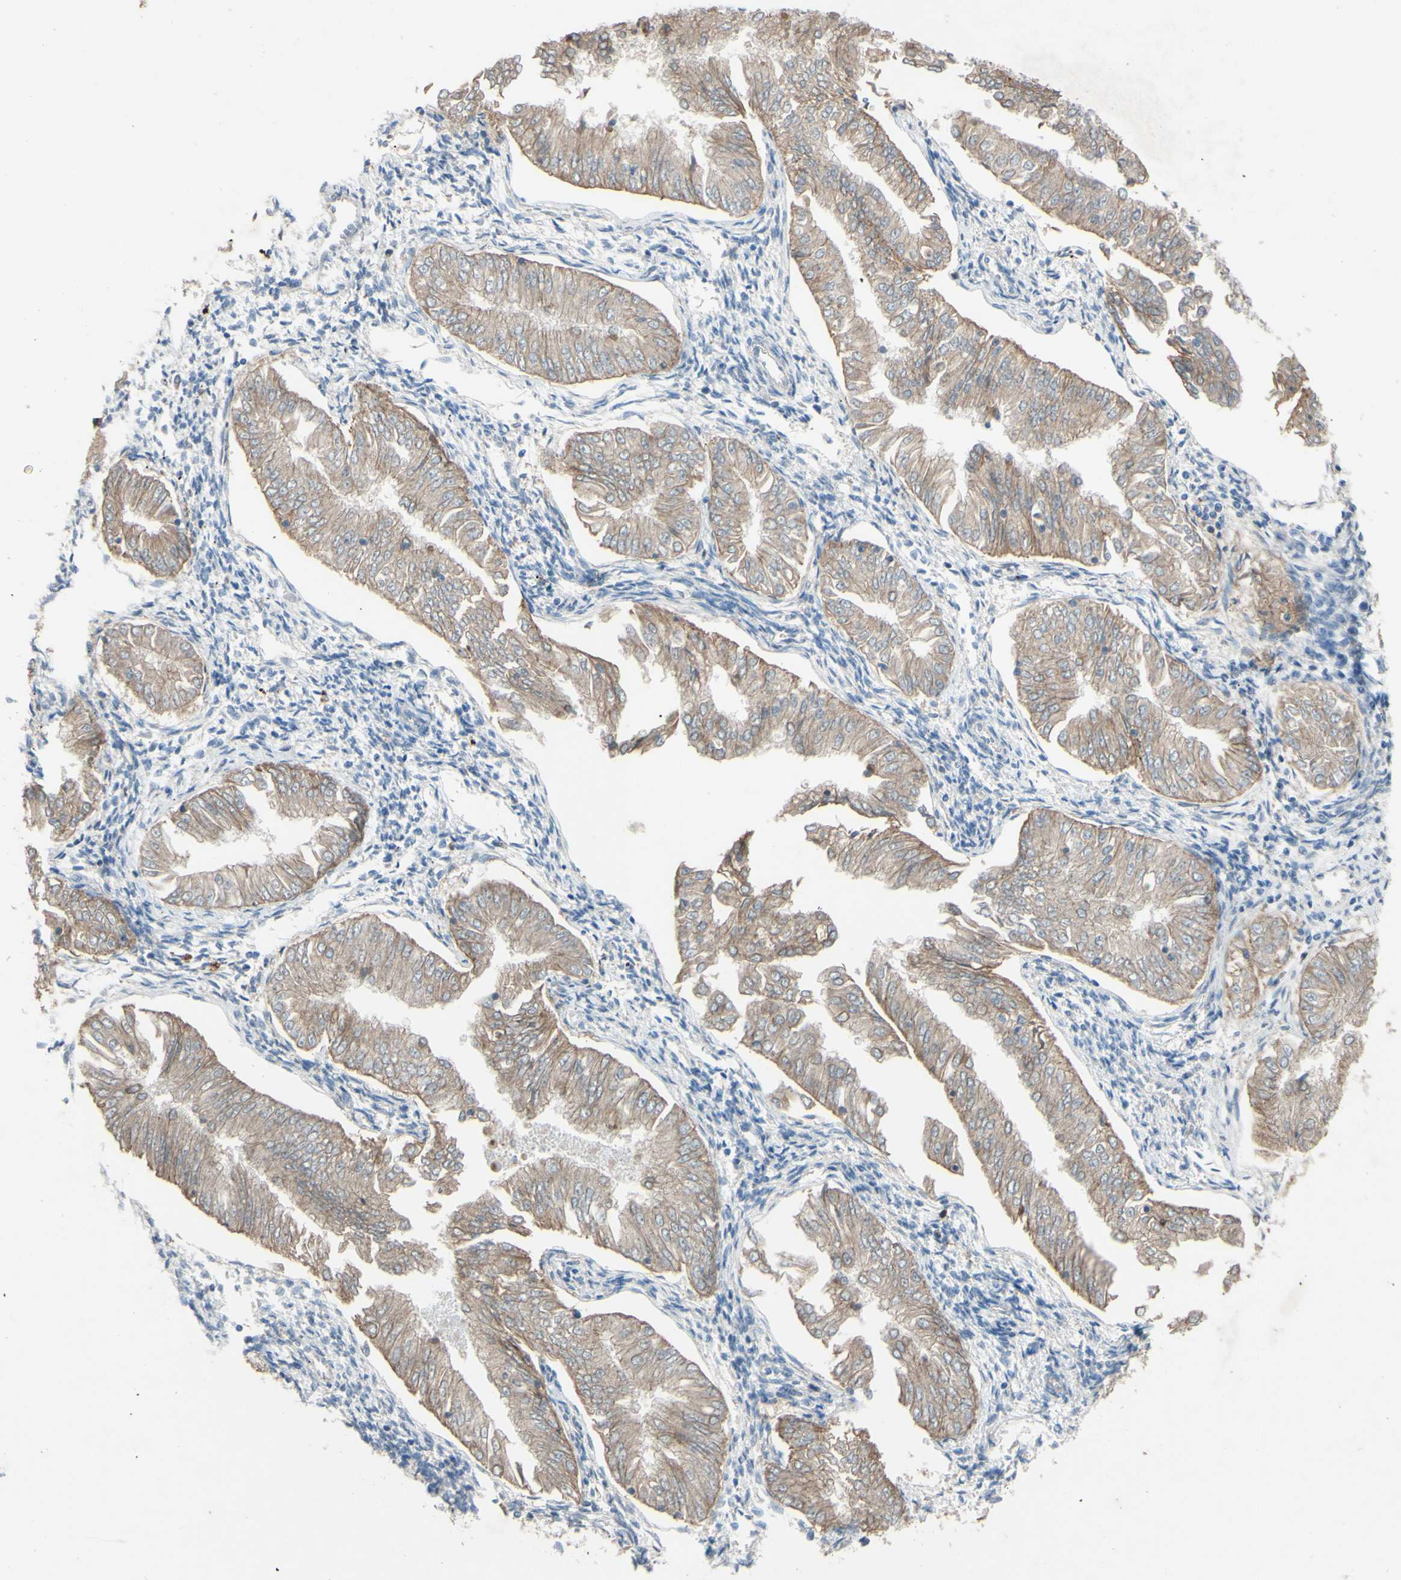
{"staining": {"intensity": "moderate", "quantity": ">75%", "location": "cytoplasmic/membranous"}, "tissue": "endometrial cancer", "cell_type": "Tumor cells", "image_type": "cancer", "snomed": [{"axis": "morphology", "description": "Adenocarcinoma, NOS"}, {"axis": "topography", "description": "Endometrium"}], "caption": "Adenocarcinoma (endometrial) stained with a protein marker displays moderate staining in tumor cells.", "gene": "CDCP1", "patient": {"sex": "female", "age": 53}}